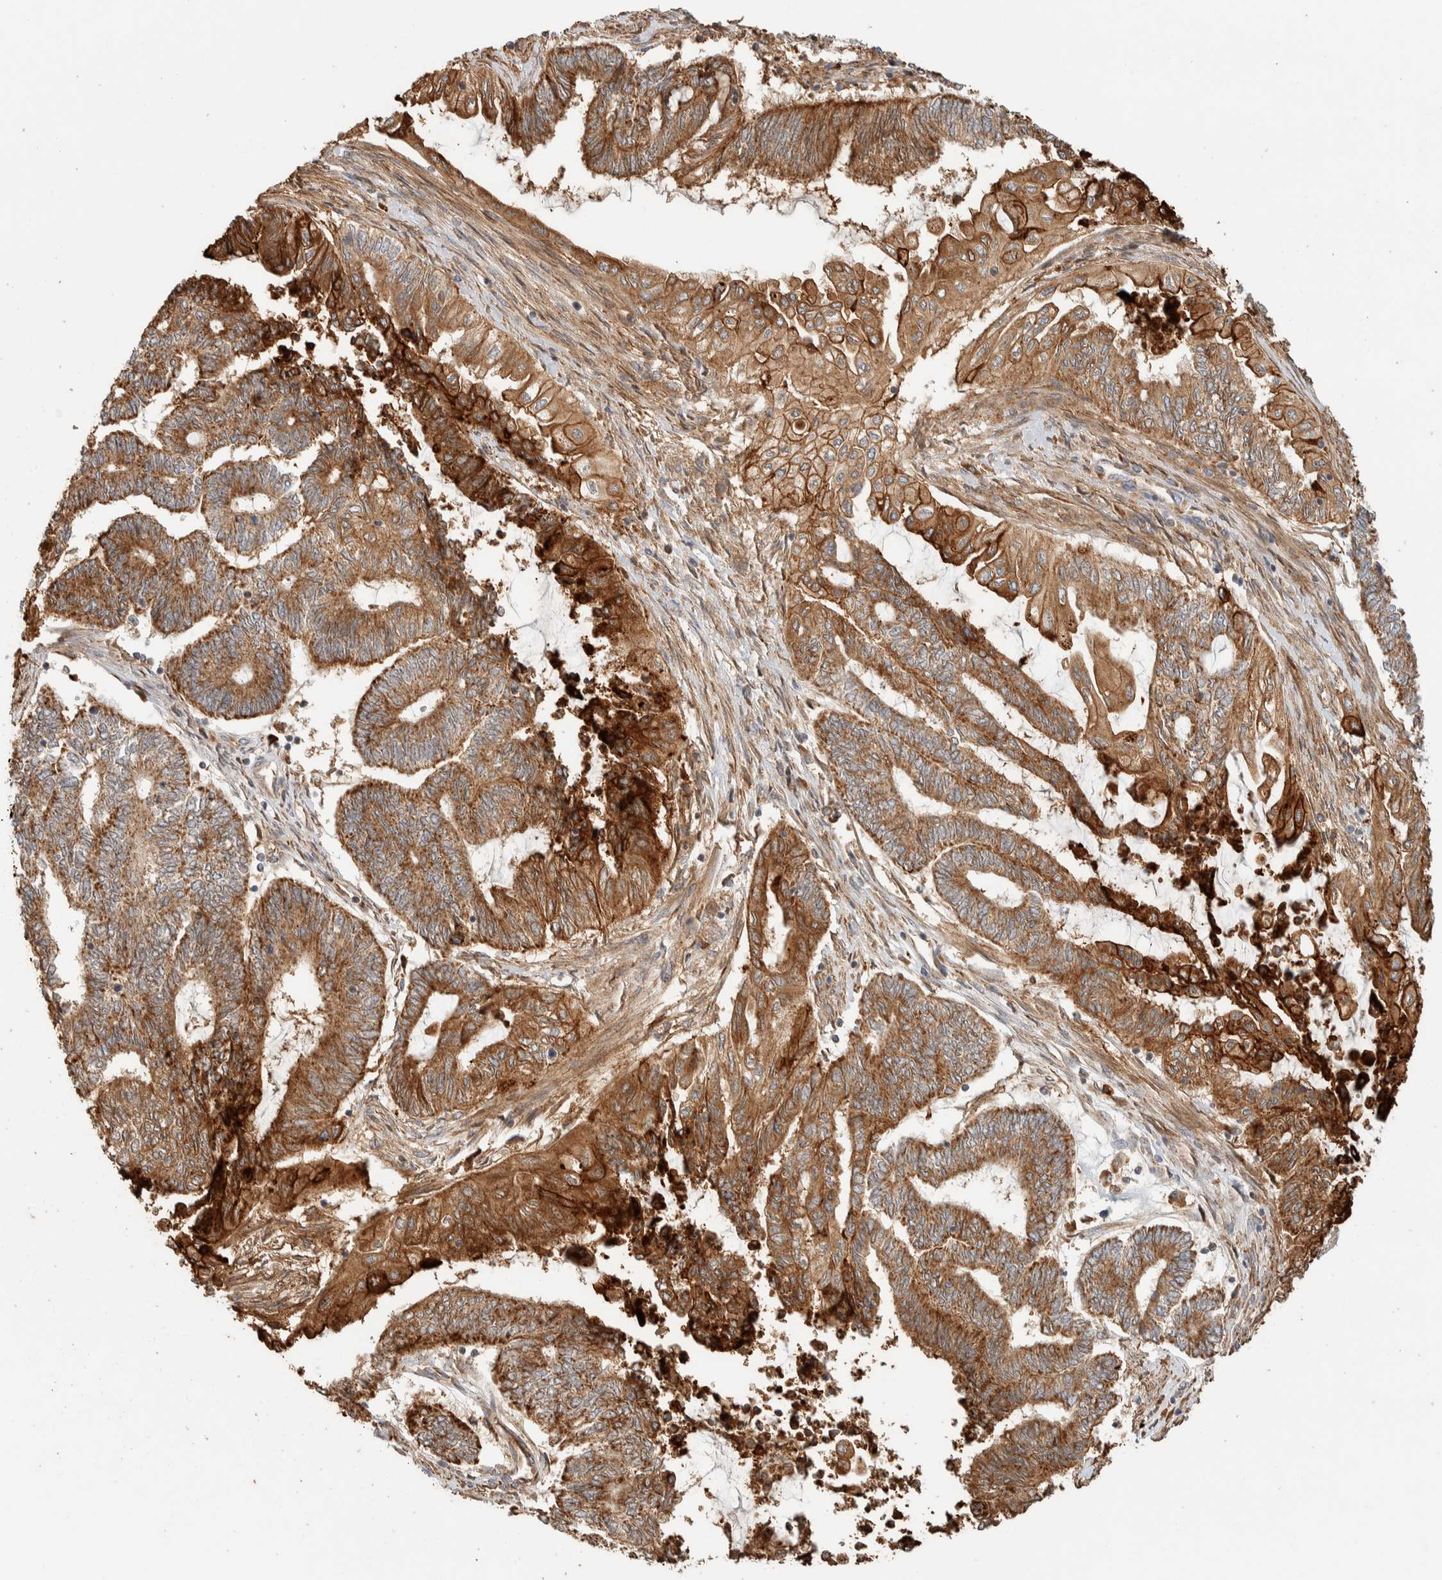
{"staining": {"intensity": "strong", "quantity": ">75%", "location": "cytoplasmic/membranous"}, "tissue": "endometrial cancer", "cell_type": "Tumor cells", "image_type": "cancer", "snomed": [{"axis": "morphology", "description": "Adenocarcinoma, NOS"}, {"axis": "topography", "description": "Uterus"}, {"axis": "topography", "description": "Endometrium"}], "caption": "A brown stain highlights strong cytoplasmic/membranous staining of a protein in endometrial adenocarcinoma tumor cells. The protein of interest is shown in brown color, while the nuclei are stained blue.", "gene": "KIF9", "patient": {"sex": "female", "age": 70}}